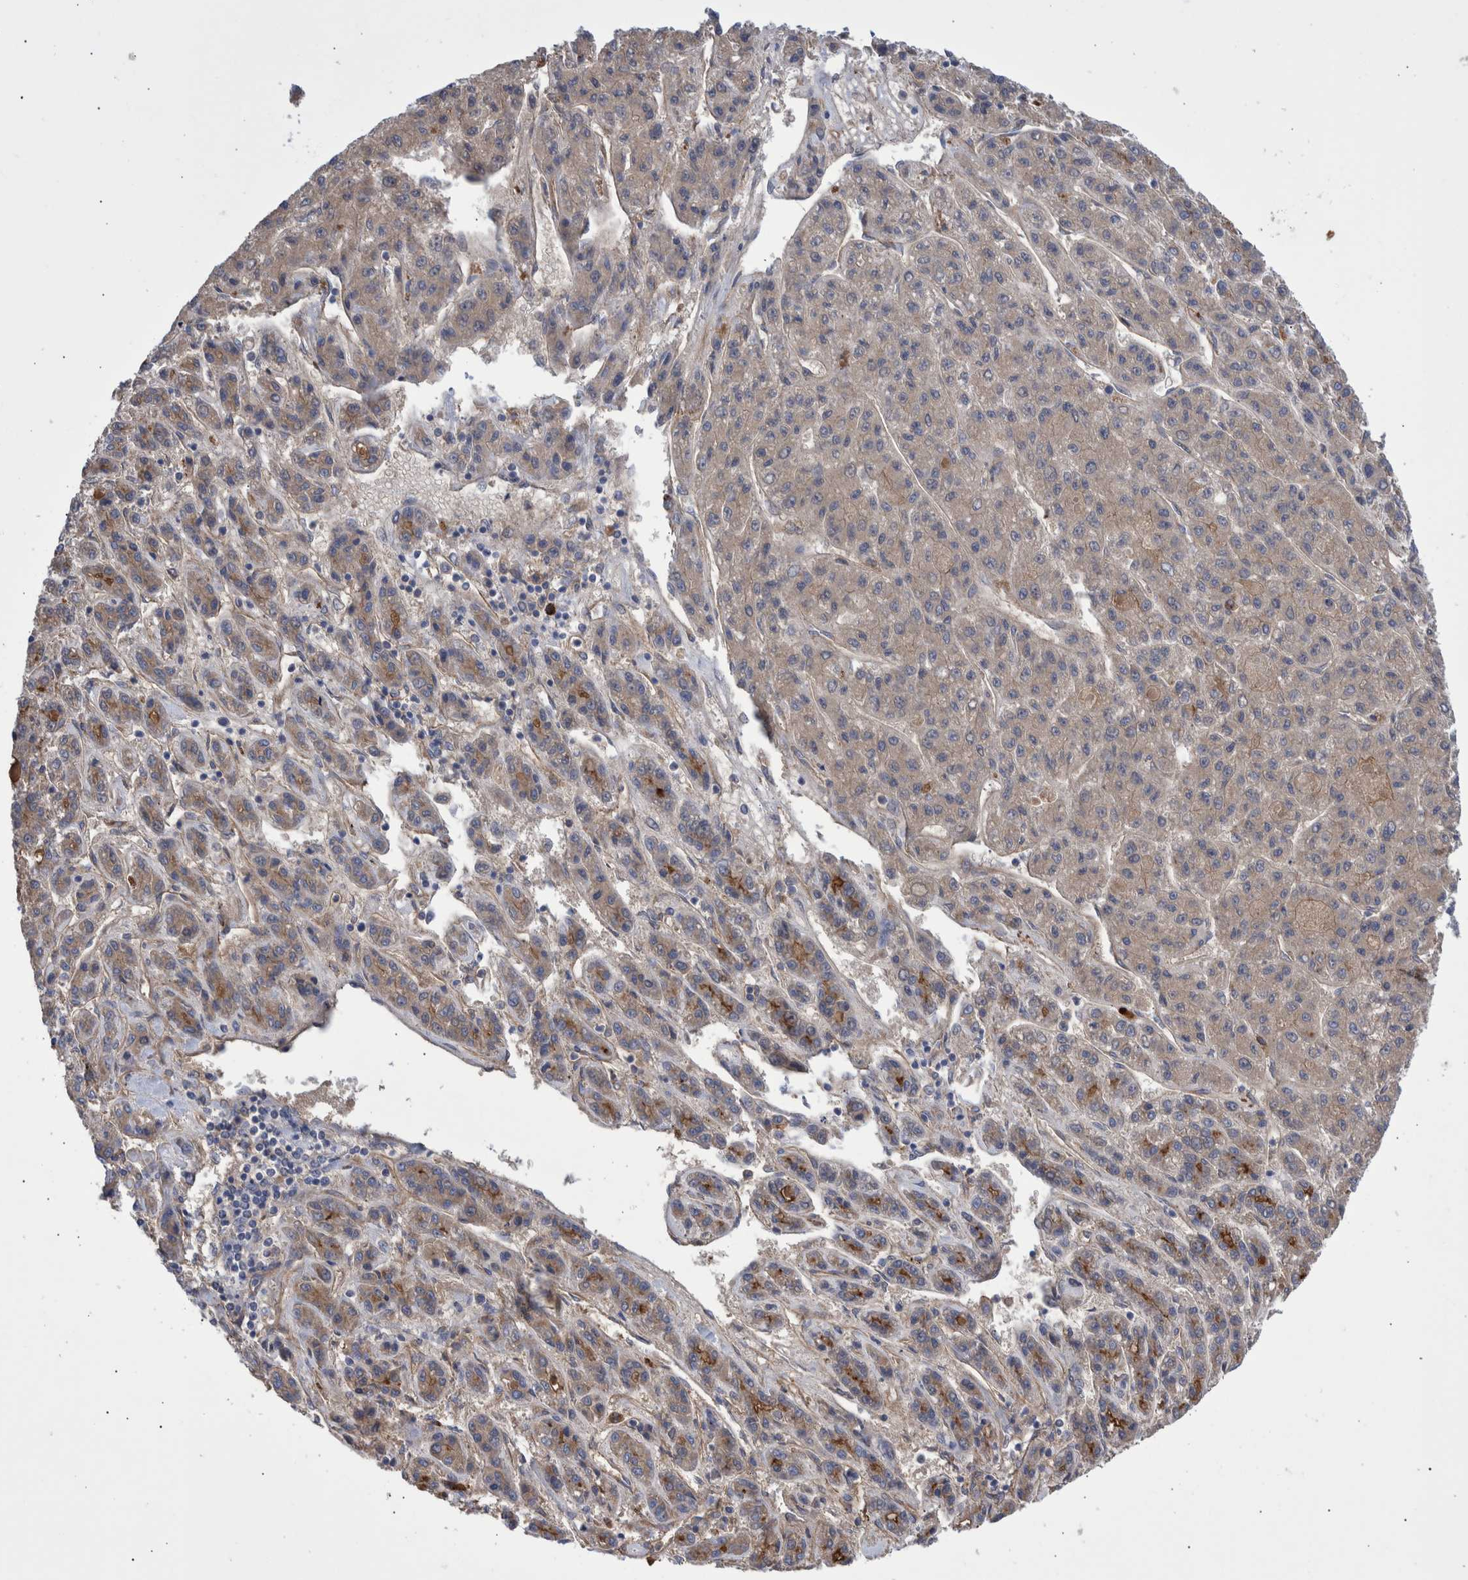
{"staining": {"intensity": "weak", "quantity": "<25%", "location": "cytoplasmic/membranous"}, "tissue": "liver cancer", "cell_type": "Tumor cells", "image_type": "cancer", "snomed": [{"axis": "morphology", "description": "Carcinoma, Hepatocellular, NOS"}, {"axis": "topography", "description": "Liver"}], "caption": "Immunohistochemistry (IHC) of liver hepatocellular carcinoma displays no positivity in tumor cells.", "gene": "DLL4", "patient": {"sex": "male", "age": 70}}